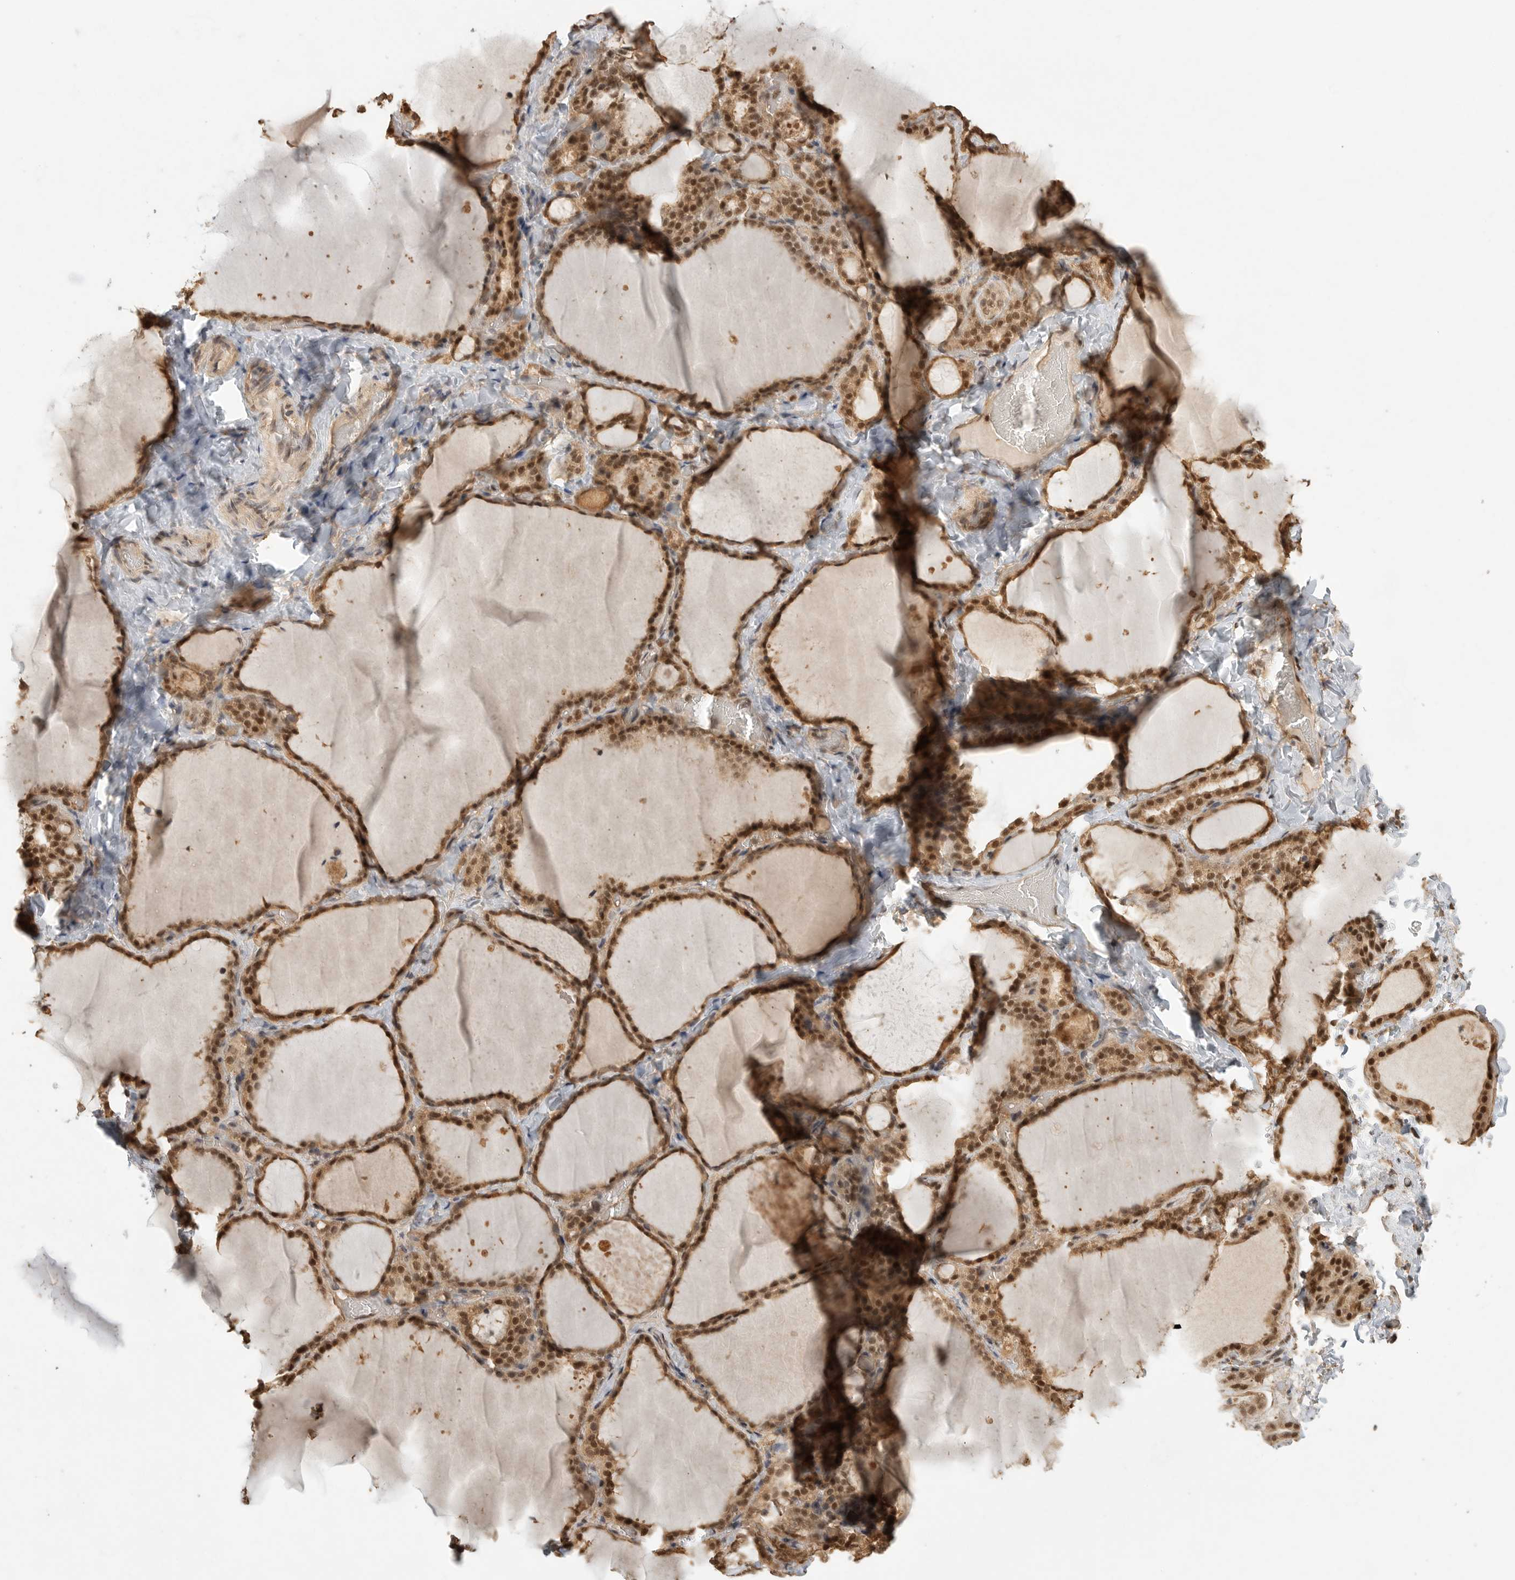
{"staining": {"intensity": "moderate", "quantity": ">75%", "location": "cytoplasmic/membranous,nuclear"}, "tissue": "thyroid gland", "cell_type": "Glandular cells", "image_type": "normal", "snomed": [{"axis": "morphology", "description": "Normal tissue, NOS"}, {"axis": "topography", "description": "Thyroid gland"}], "caption": "Moderate cytoplasmic/membranous,nuclear staining is present in about >75% of glandular cells in benign thyroid gland.", "gene": "DFFA", "patient": {"sex": "female", "age": 22}}